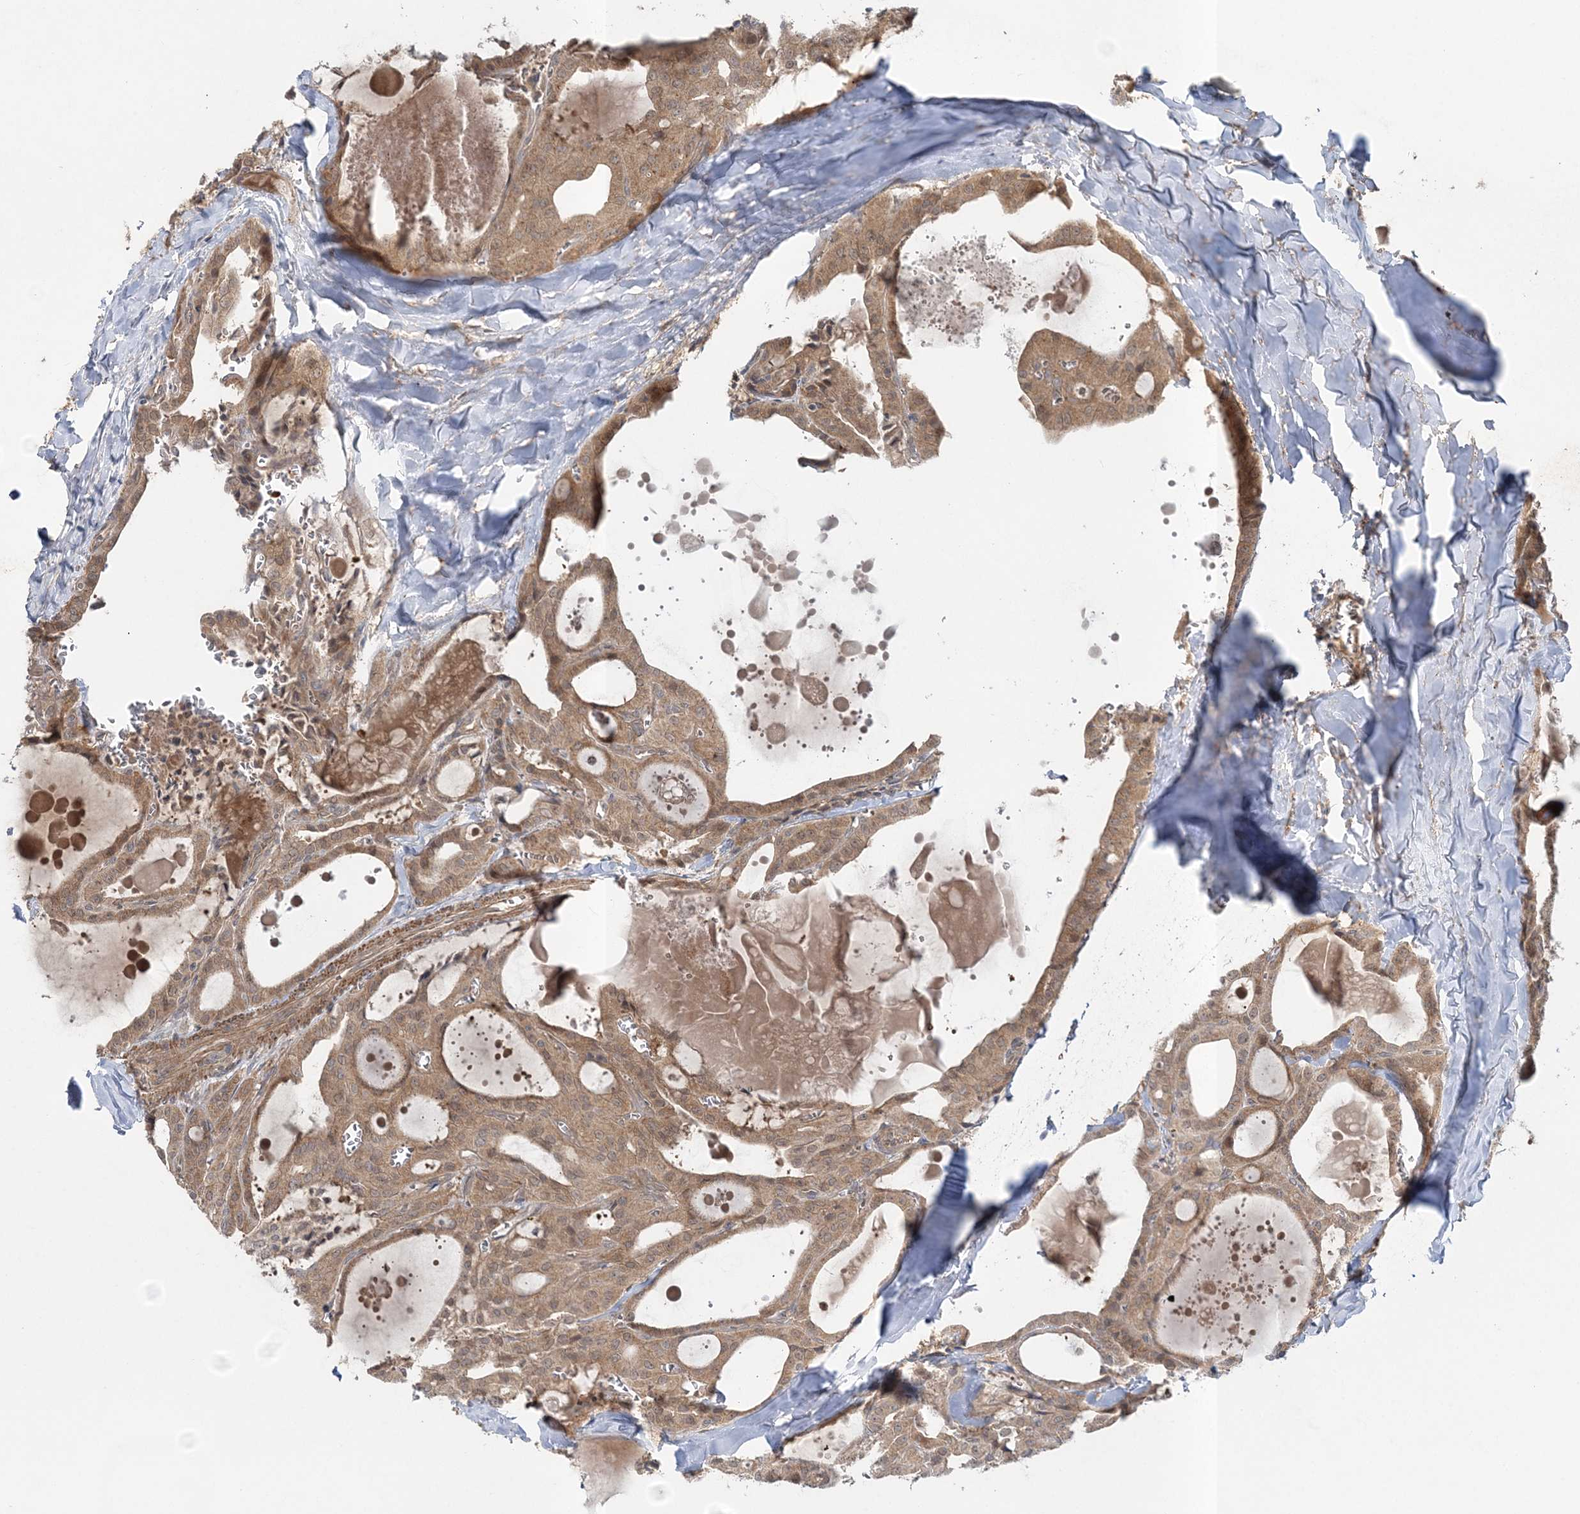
{"staining": {"intensity": "moderate", "quantity": ">75%", "location": "cytoplasmic/membranous"}, "tissue": "thyroid cancer", "cell_type": "Tumor cells", "image_type": "cancer", "snomed": [{"axis": "morphology", "description": "Papillary adenocarcinoma, NOS"}, {"axis": "topography", "description": "Thyroid gland"}], "caption": "Protein expression by IHC reveals moderate cytoplasmic/membranous positivity in approximately >75% of tumor cells in thyroid cancer.", "gene": "MOCS2", "patient": {"sex": "male", "age": 52}}